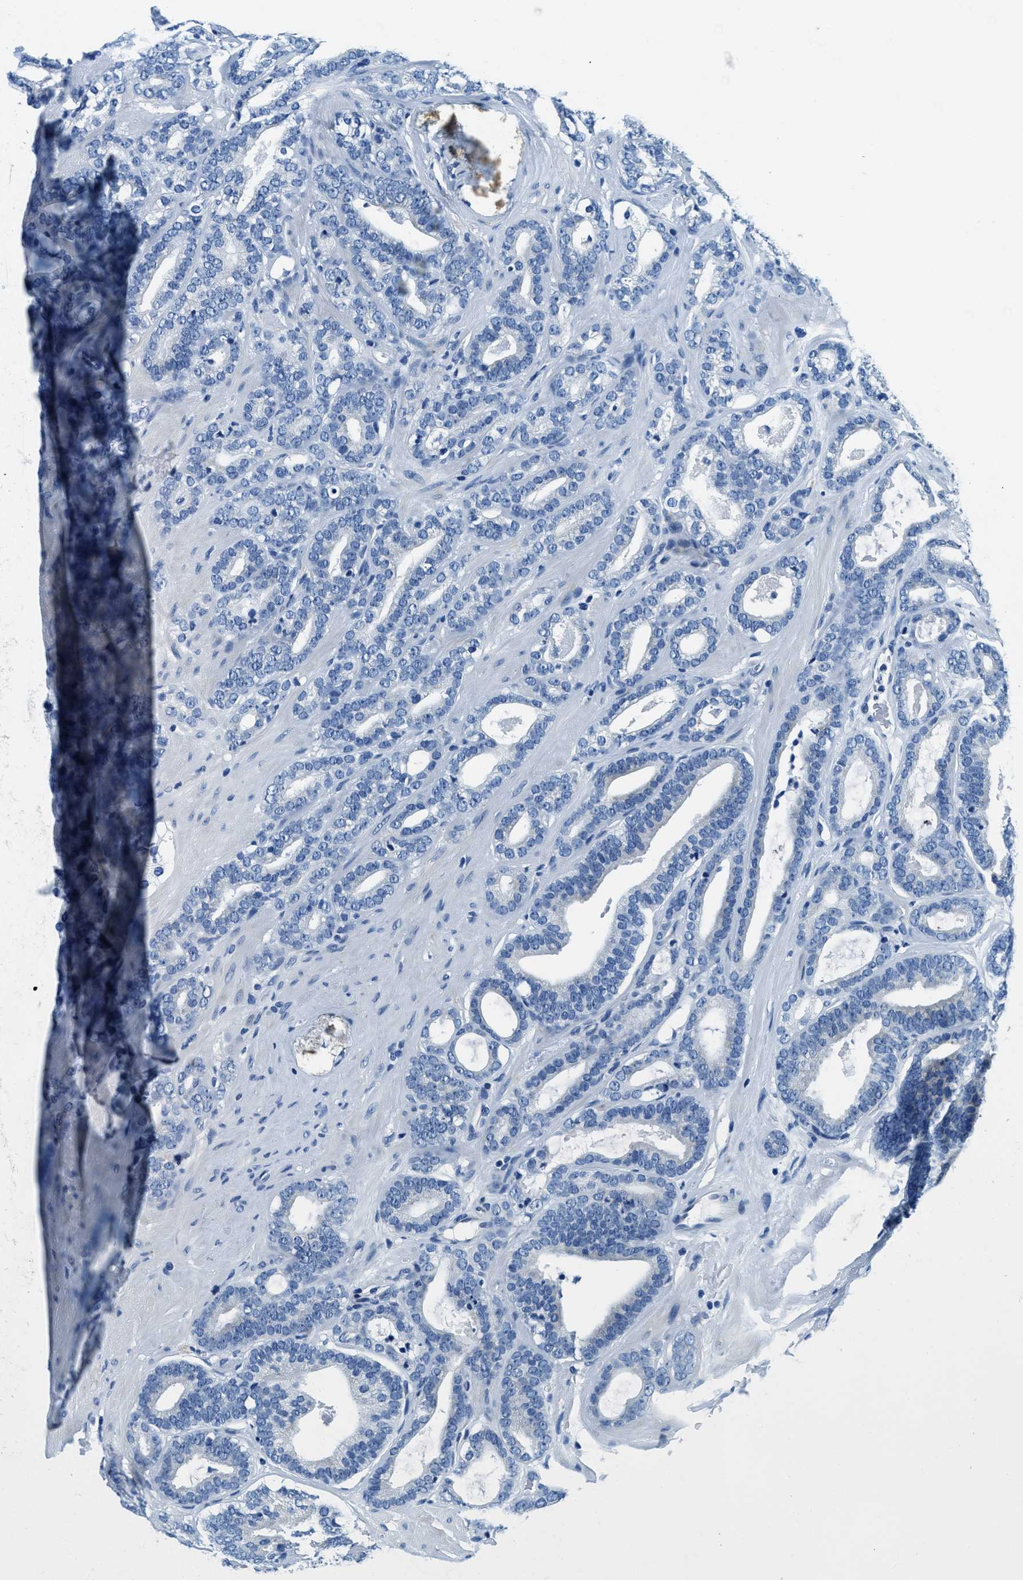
{"staining": {"intensity": "negative", "quantity": "none", "location": "none"}, "tissue": "prostate cancer", "cell_type": "Tumor cells", "image_type": "cancer", "snomed": [{"axis": "morphology", "description": "Adenocarcinoma, High grade"}, {"axis": "topography", "description": "Prostate"}], "caption": "Photomicrograph shows no significant protein expression in tumor cells of prostate cancer.", "gene": "UBAC2", "patient": {"sex": "male", "age": 60}}